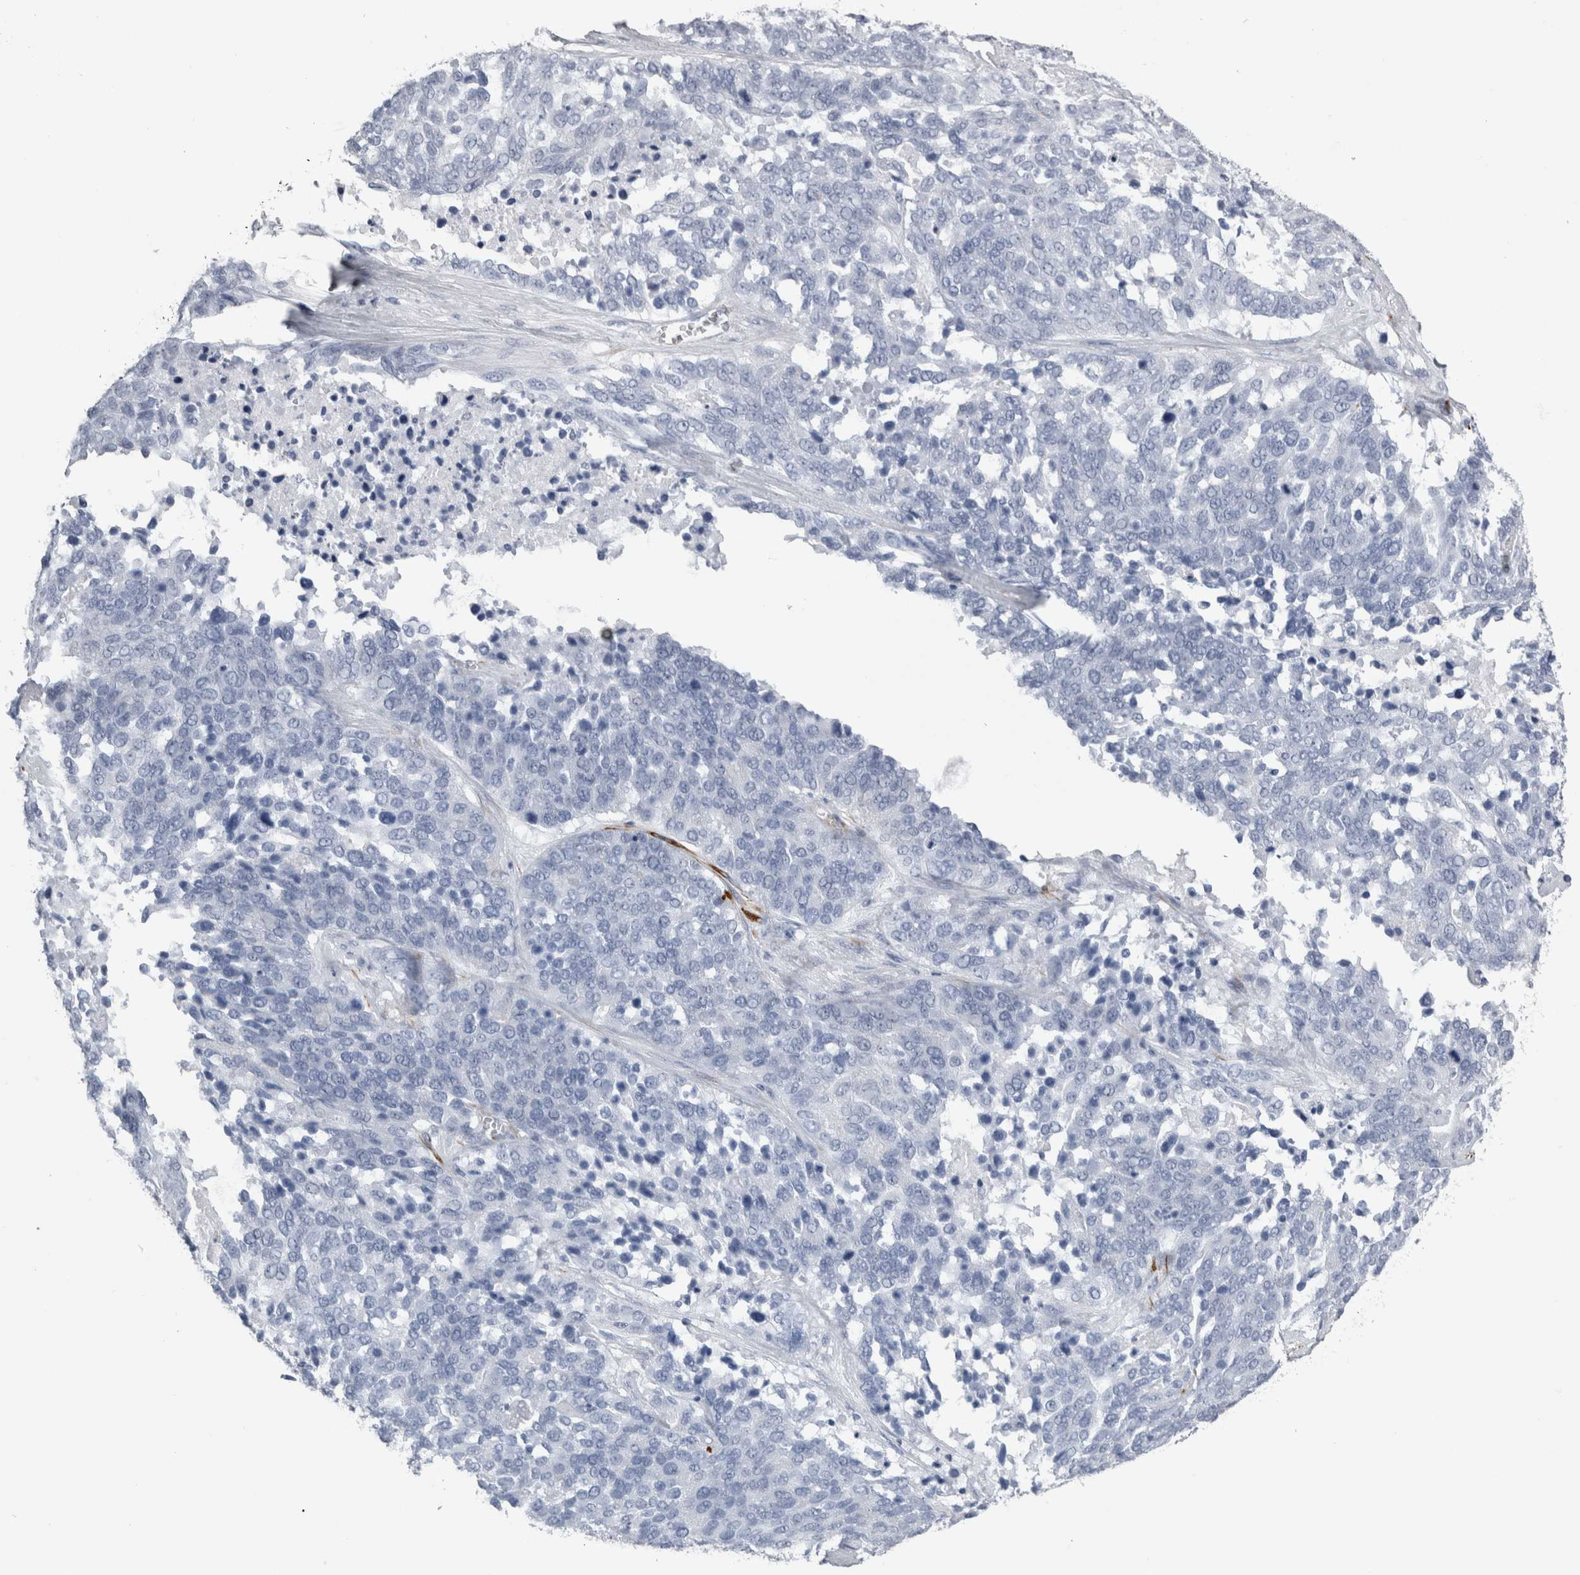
{"staining": {"intensity": "negative", "quantity": "none", "location": "none"}, "tissue": "ovarian cancer", "cell_type": "Tumor cells", "image_type": "cancer", "snomed": [{"axis": "morphology", "description": "Cystadenocarcinoma, serous, NOS"}, {"axis": "topography", "description": "Ovary"}], "caption": "IHC image of human ovarian cancer stained for a protein (brown), which shows no positivity in tumor cells.", "gene": "VWDE", "patient": {"sex": "female", "age": 44}}